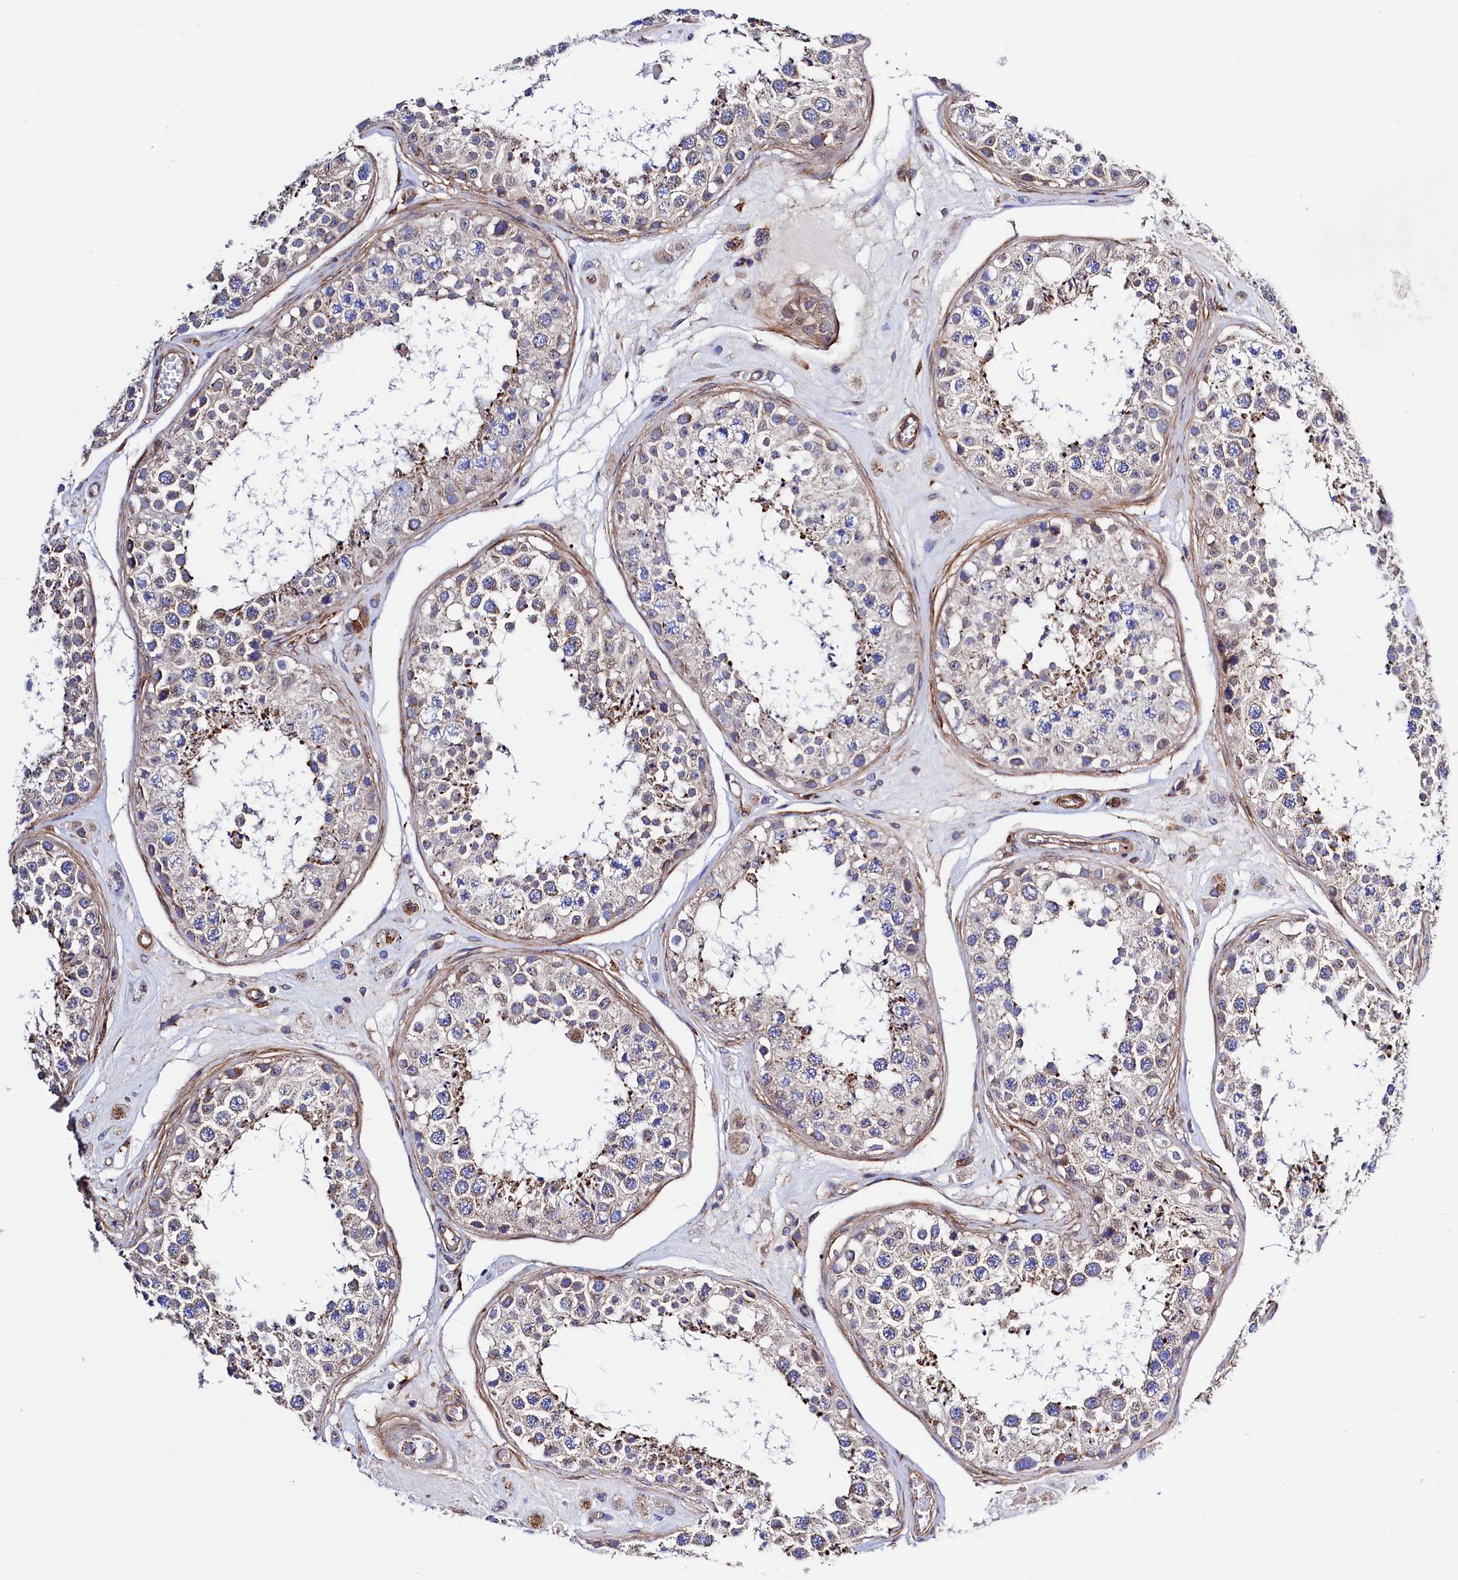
{"staining": {"intensity": "weak", "quantity": "25%-75%", "location": "cytoplasmic/membranous"}, "tissue": "testis", "cell_type": "Cells in seminiferous ducts", "image_type": "normal", "snomed": [{"axis": "morphology", "description": "Normal tissue, NOS"}, {"axis": "topography", "description": "Testis"}], "caption": "Immunohistochemical staining of benign testis reveals weak cytoplasmic/membranous protein expression in approximately 25%-75% of cells in seminiferous ducts. Using DAB (brown) and hematoxylin (blue) stains, captured at high magnification using brightfield microscopy.", "gene": "STAMBPL1", "patient": {"sex": "male", "age": 25}}